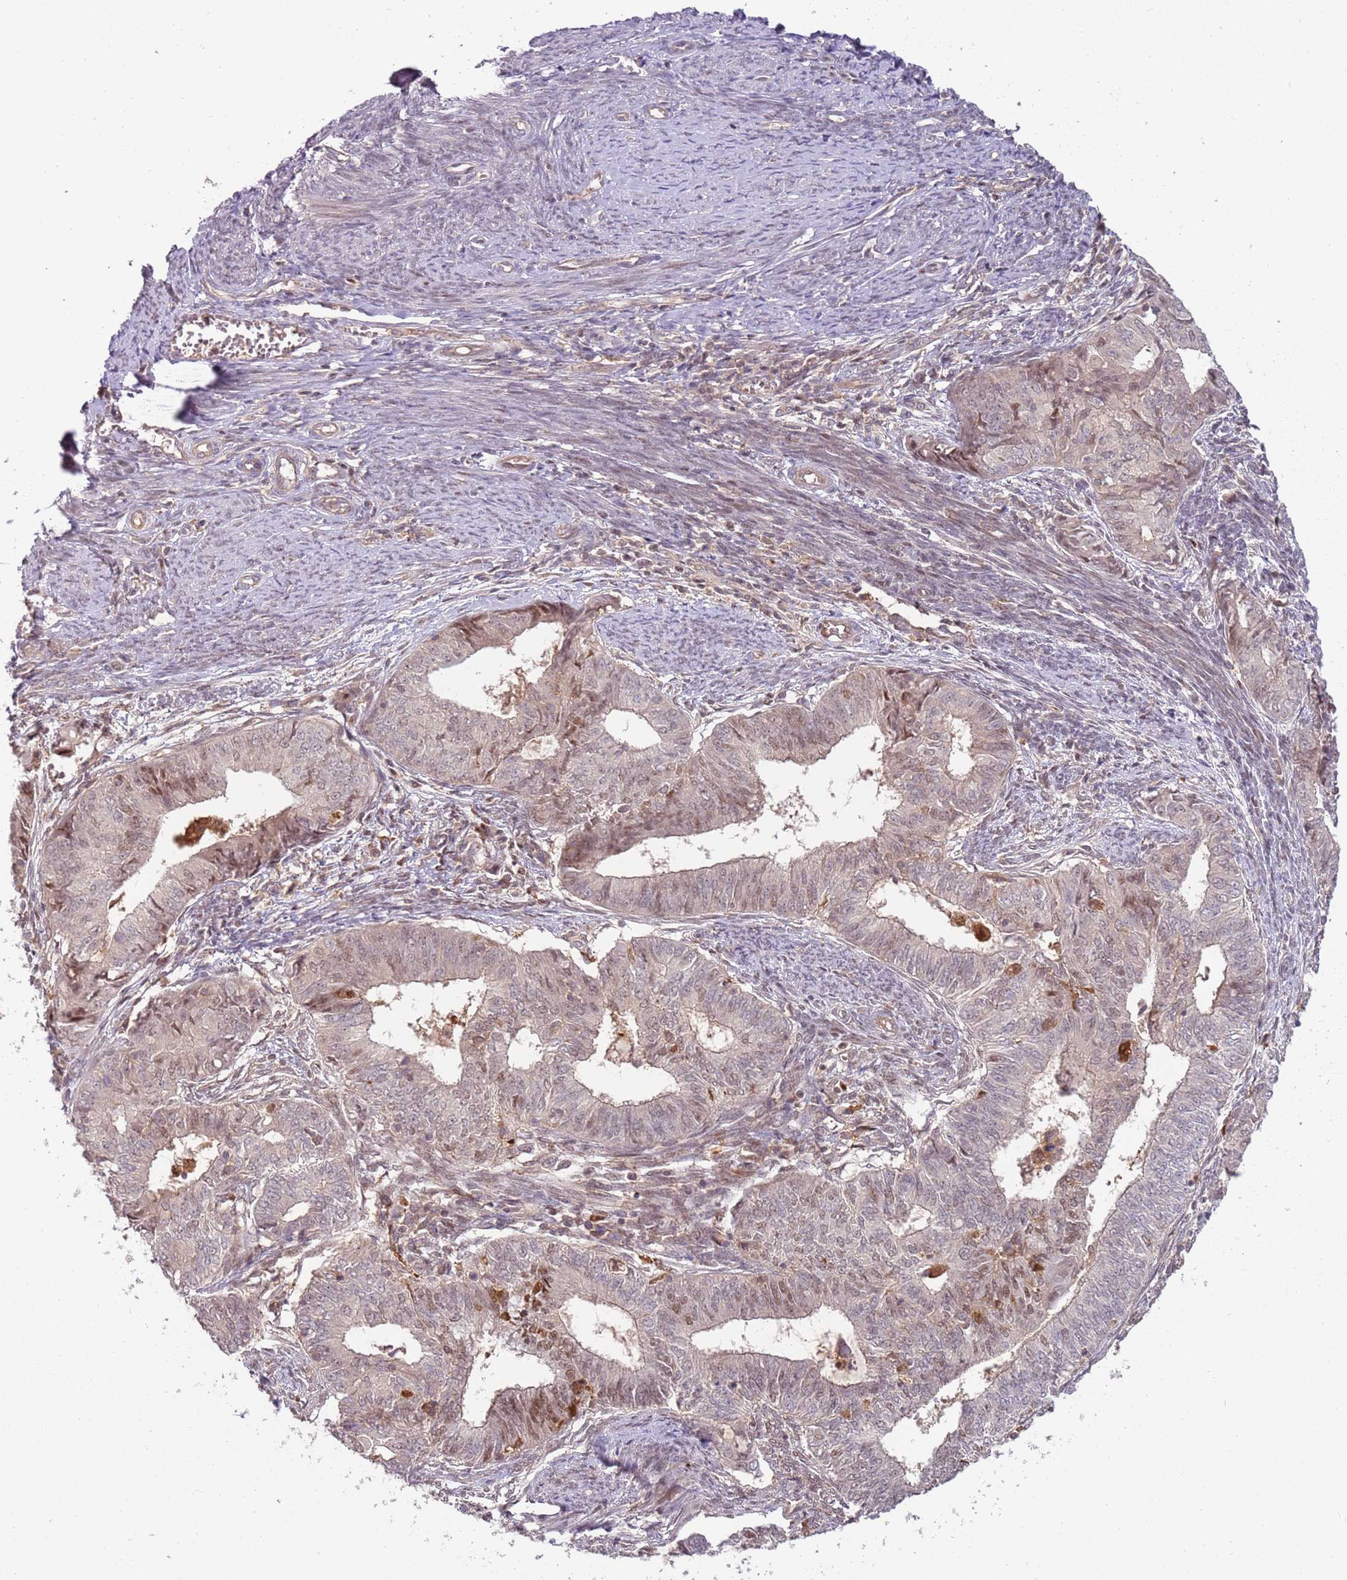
{"staining": {"intensity": "moderate", "quantity": "25%-75%", "location": "nuclear"}, "tissue": "endometrial cancer", "cell_type": "Tumor cells", "image_type": "cancer", "snomed": [{"axis": "morphology", "description": "Adenocarcinoma, NOS"}, {"axis": "topography", "description": "Endometrium"}], "caption": "DAB (3,3'-diaminobenzidine) immunohistochemical staining of endometrial adenocarcinoma shows moderate nuclear protein positivity in approximately 25%-75% of tumor cells. (DAB (3,3'-diaminobenzidine) = brown stain, brightfield microscopy at high magnification).", "gene": "GSTO2", "patient": {"sex": "female", "age": 62}}